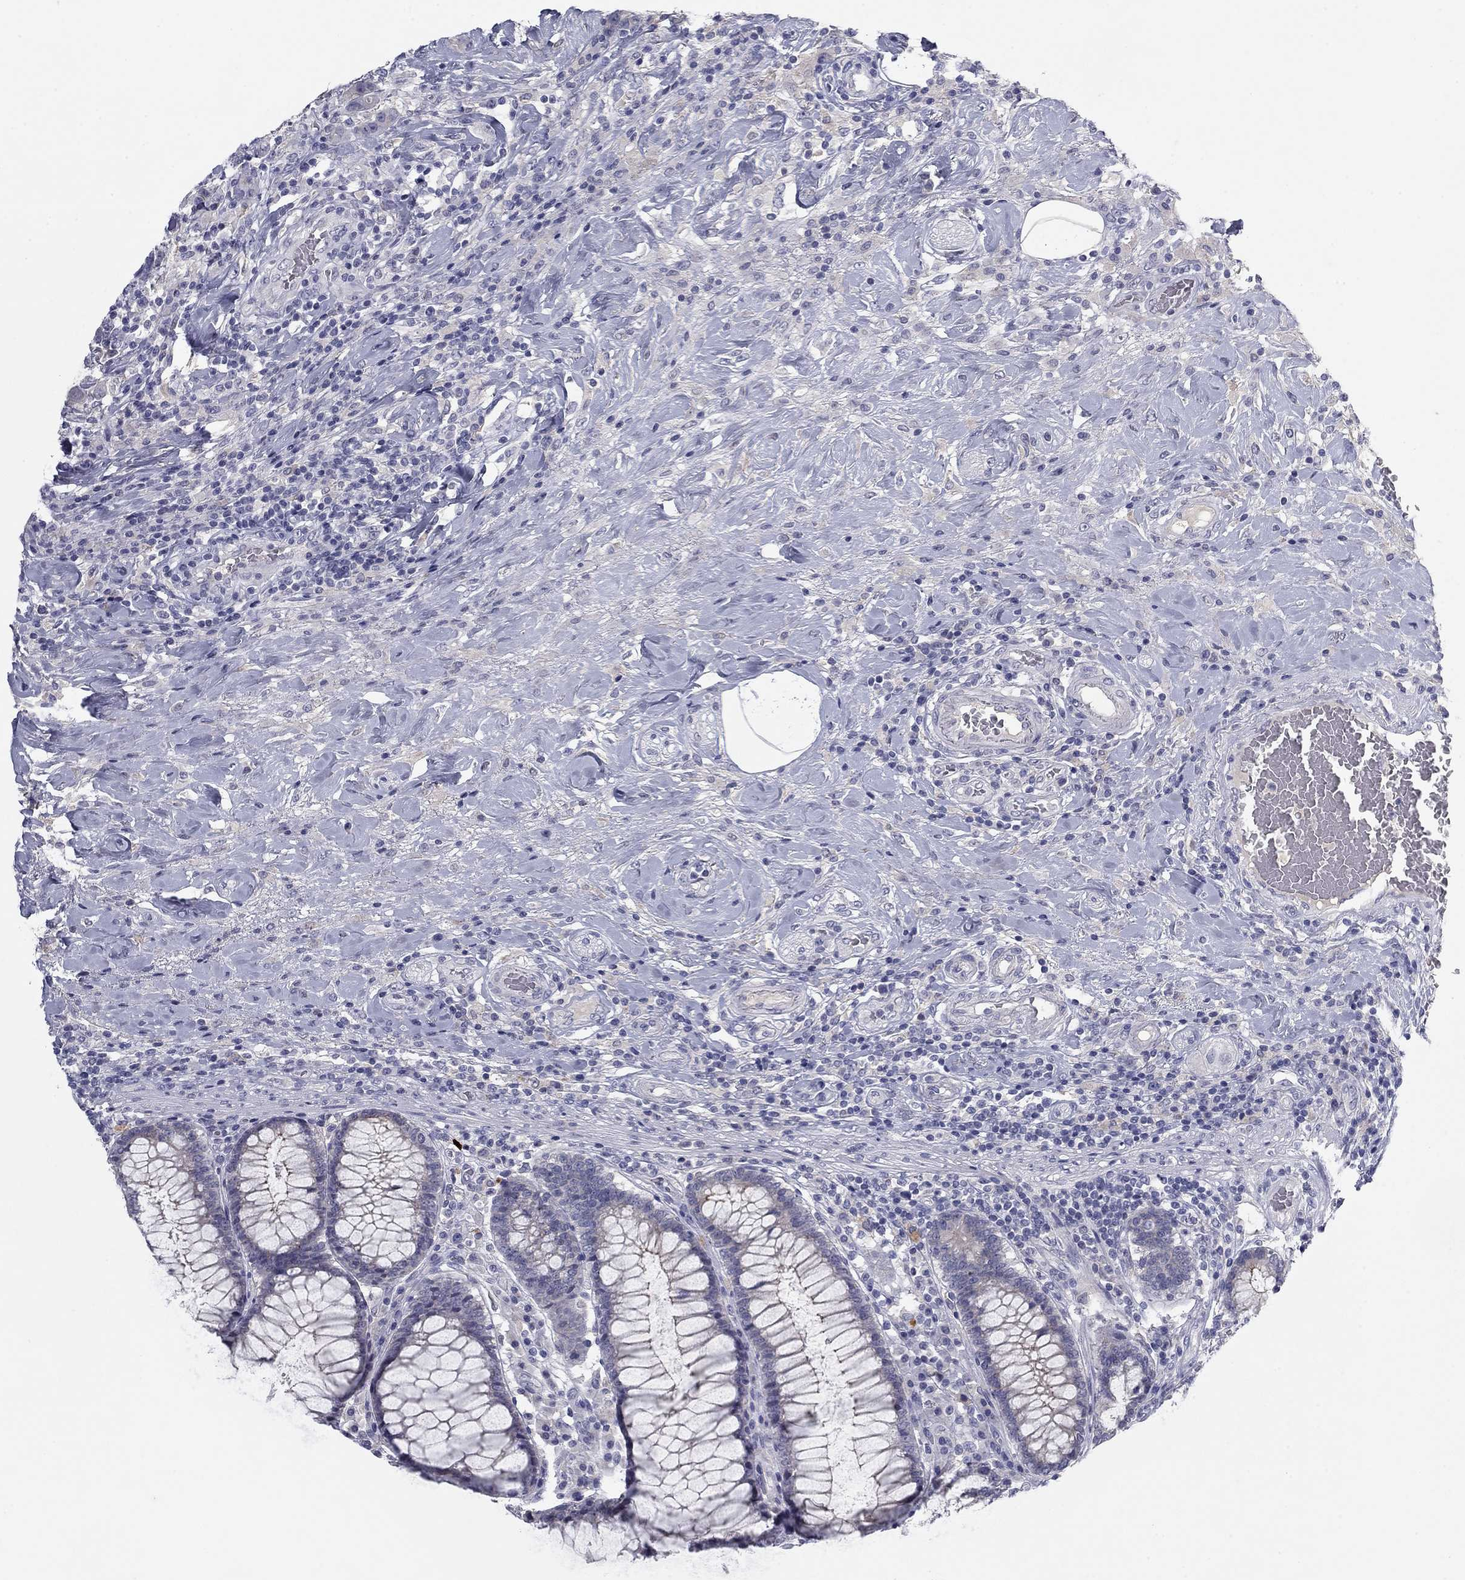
{"staining": {"intensity": "negative", "quantity": "none", "location": "none"}, "tissue": "colorectal cancer", "cell_type": "Tumor cells", "image_type": "cancer", "snomed": [{"axis": "morphology", "description": "Adenocarcinoma, NOS"}, {"axis": "topography", "description": "Colon"}], "caption": "This is an immunohistochemistry (IHC) image of human colorectal adenocarcinoma. There is no expression in tumor cells.", "gene": "CNTNAP4", "patient": {"sex": "female", "age": 69}}